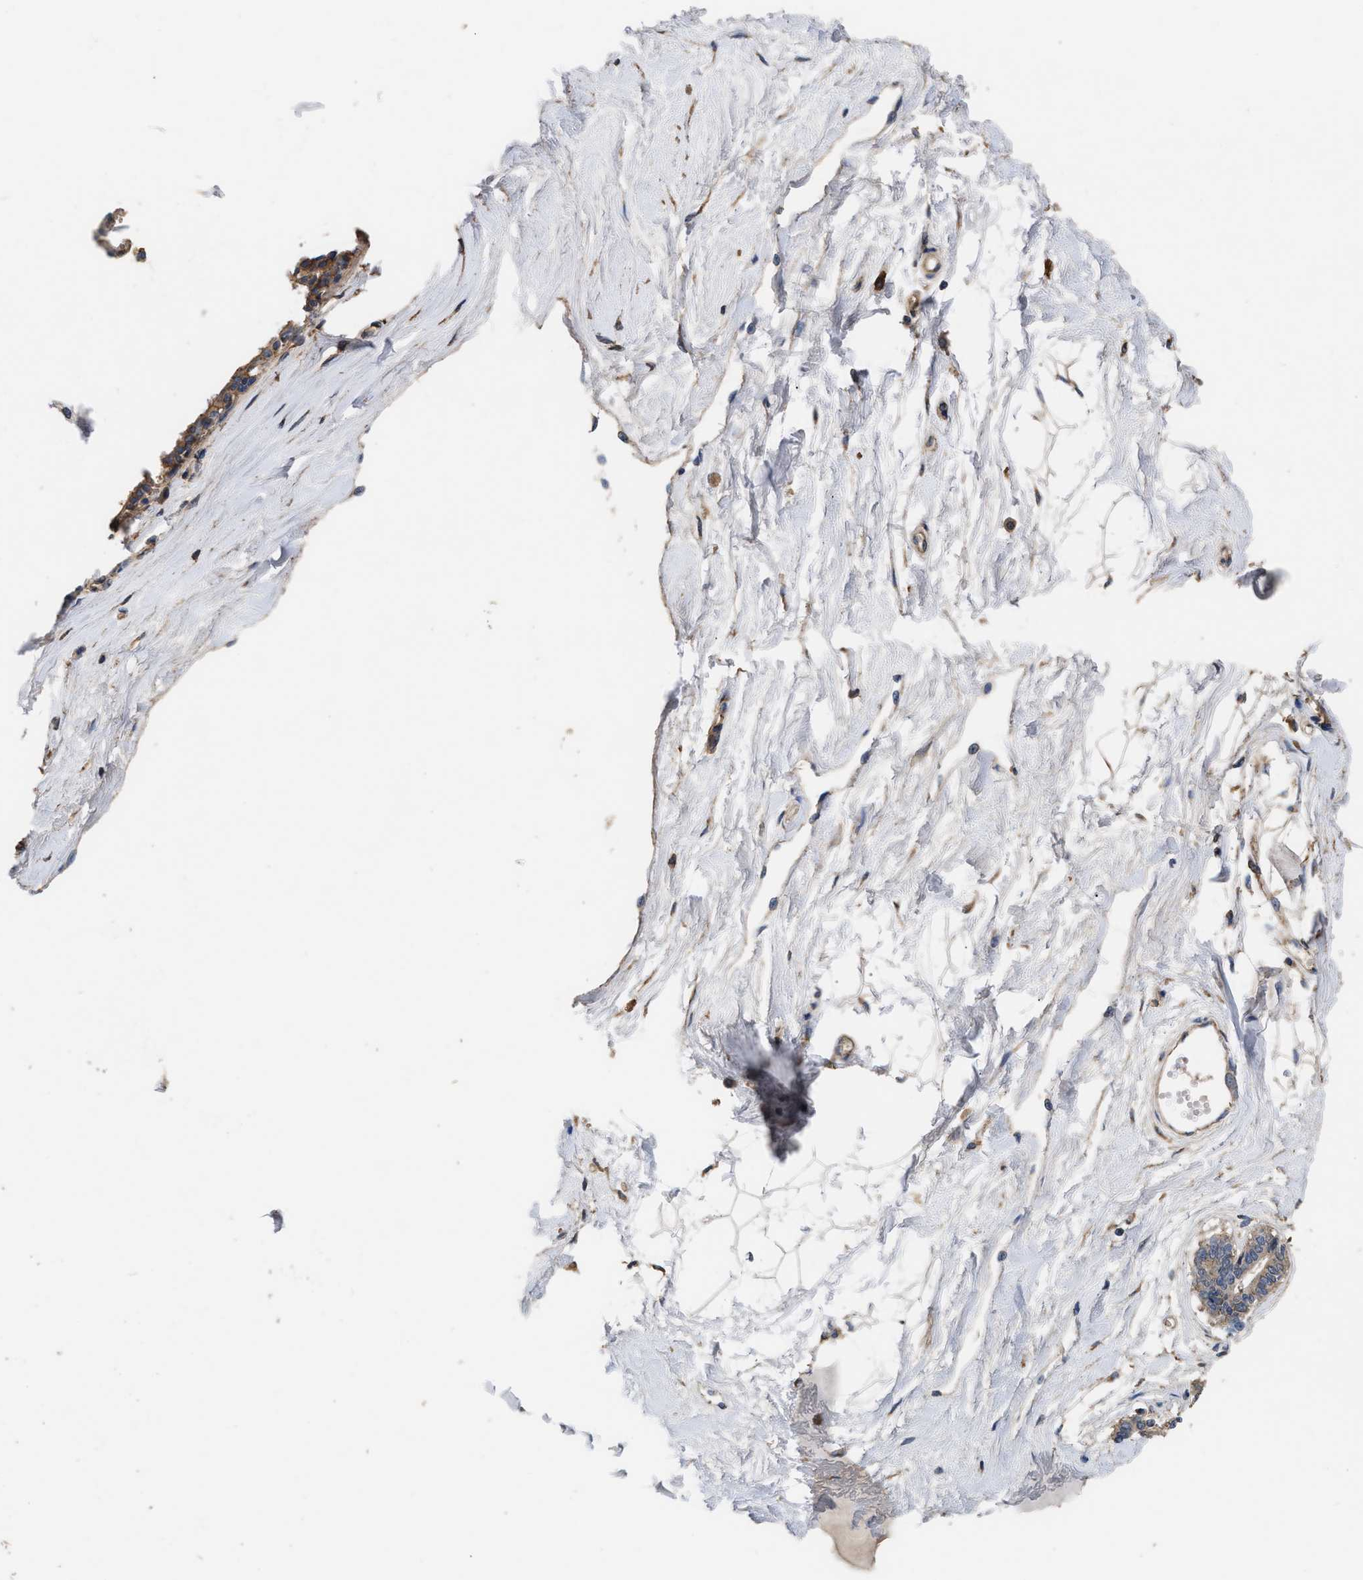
{"staining": {"intensity": "moderate", "quantity": "25%-75%", "location": "cytoplasmic/membranous"}, "tissue": "breast", "cell_type": "Adipocytes", "image_type": "normal", "snomed": [{"axis": "morphology", "description": "Normal tissue, NOS"}, {"axis": "topography", "description": "Breast"}], "caption": "A brown stain shows moderate cytoplasmic/membranous staining of a protein in adipocytes of normal breast.", "gene": "KLB", "patient": {"sex": "female", "age": 45}}